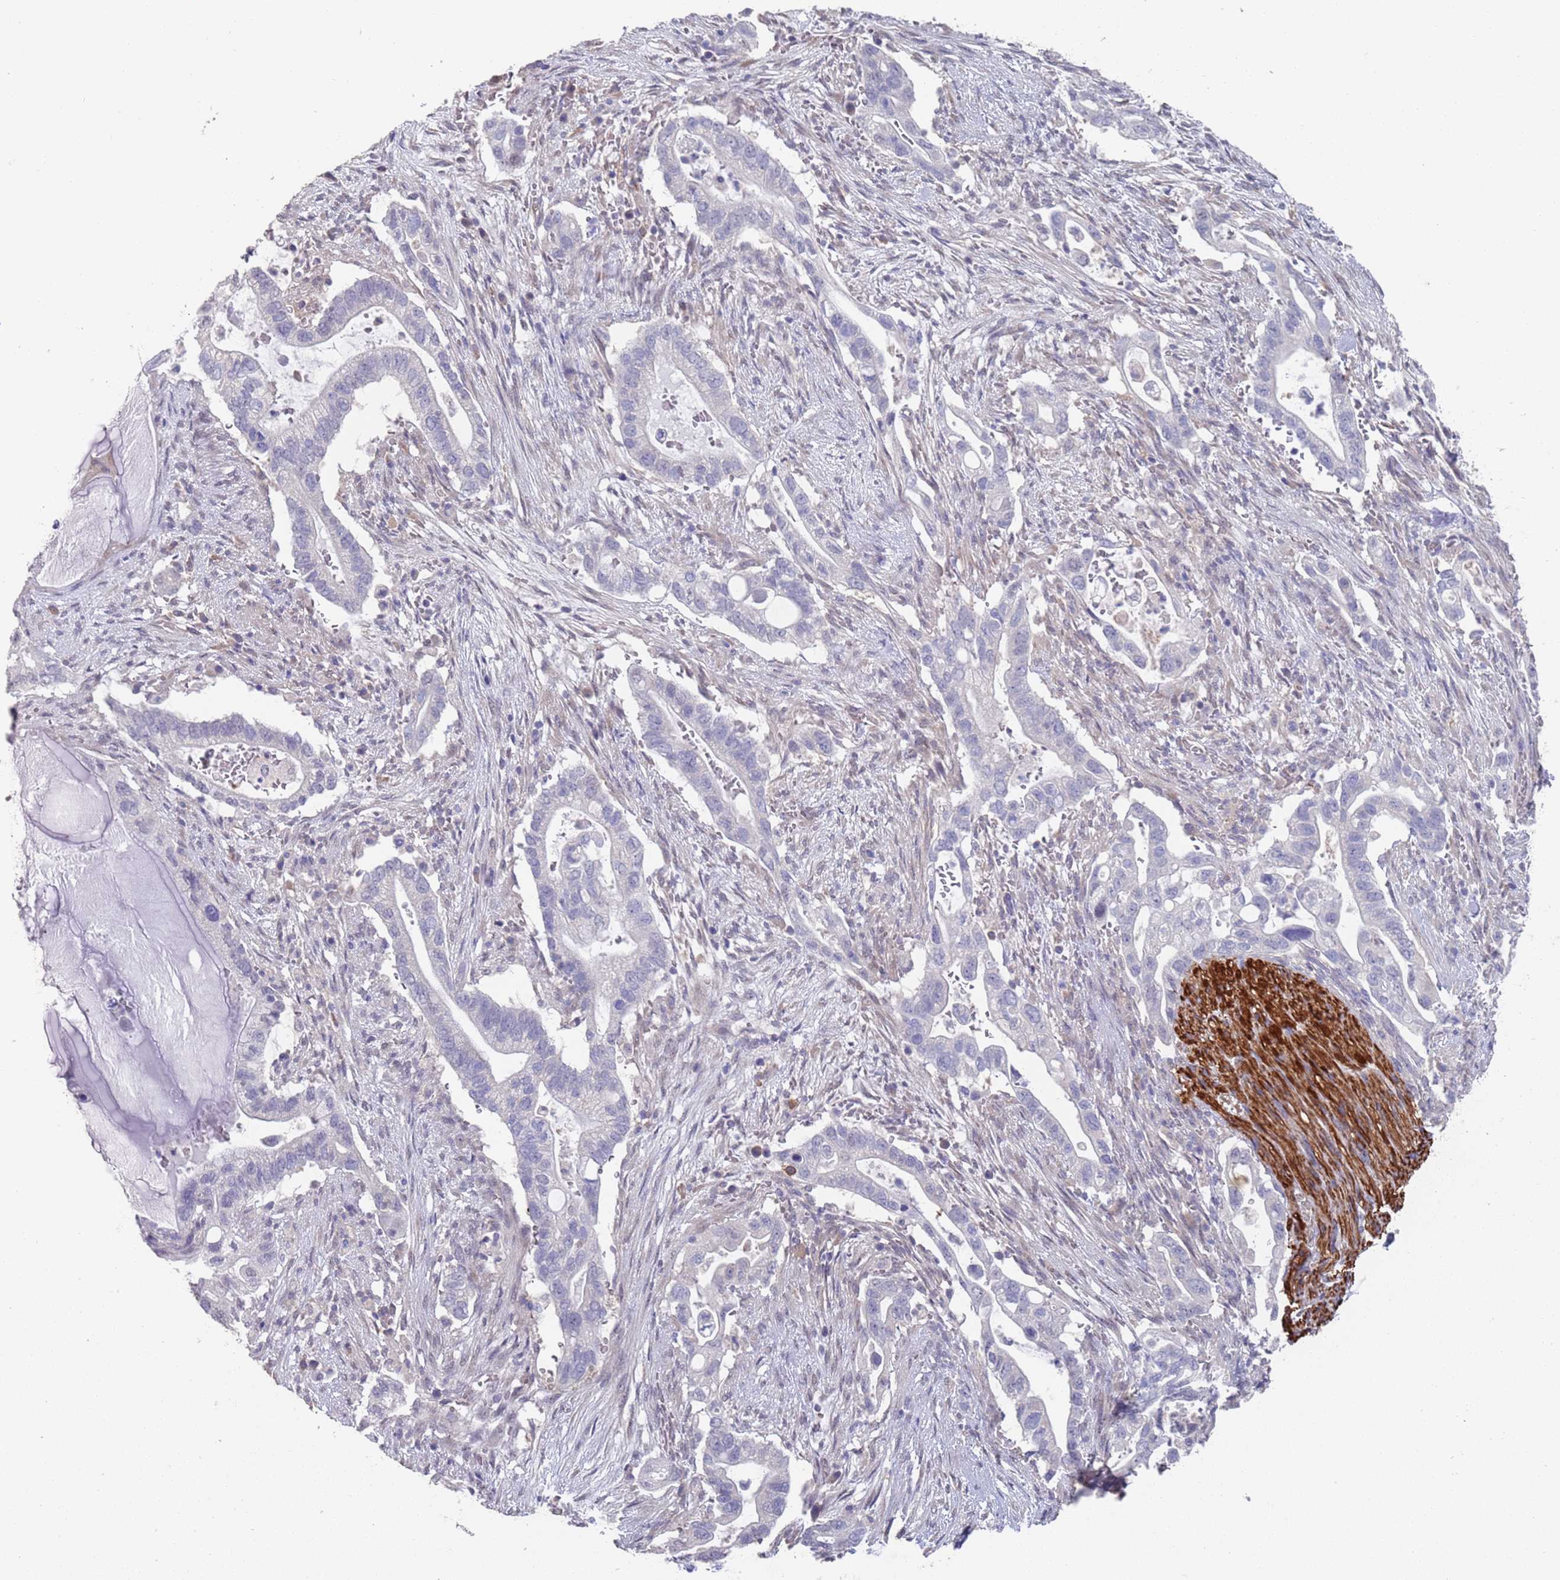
{"staining": {"intensity": "negative", "quantity": "none", "location": "none"}, "tissue": "pancreatic cancer", "cell_type": "Tumor cells", "image_type": "cancer", "snomed": [{"axis": "morphology", "description": "Adenocarcinoma, NOS"}, {"axis": "topography", "description": "Pancreas"}], "caption": "Immunohistochemical staining of adenocarcinoma (pancreatic) reveals no significant positivity in tumor cells.", "gene": "ANK2", "patient": {"sex": "female", "age": 72}}